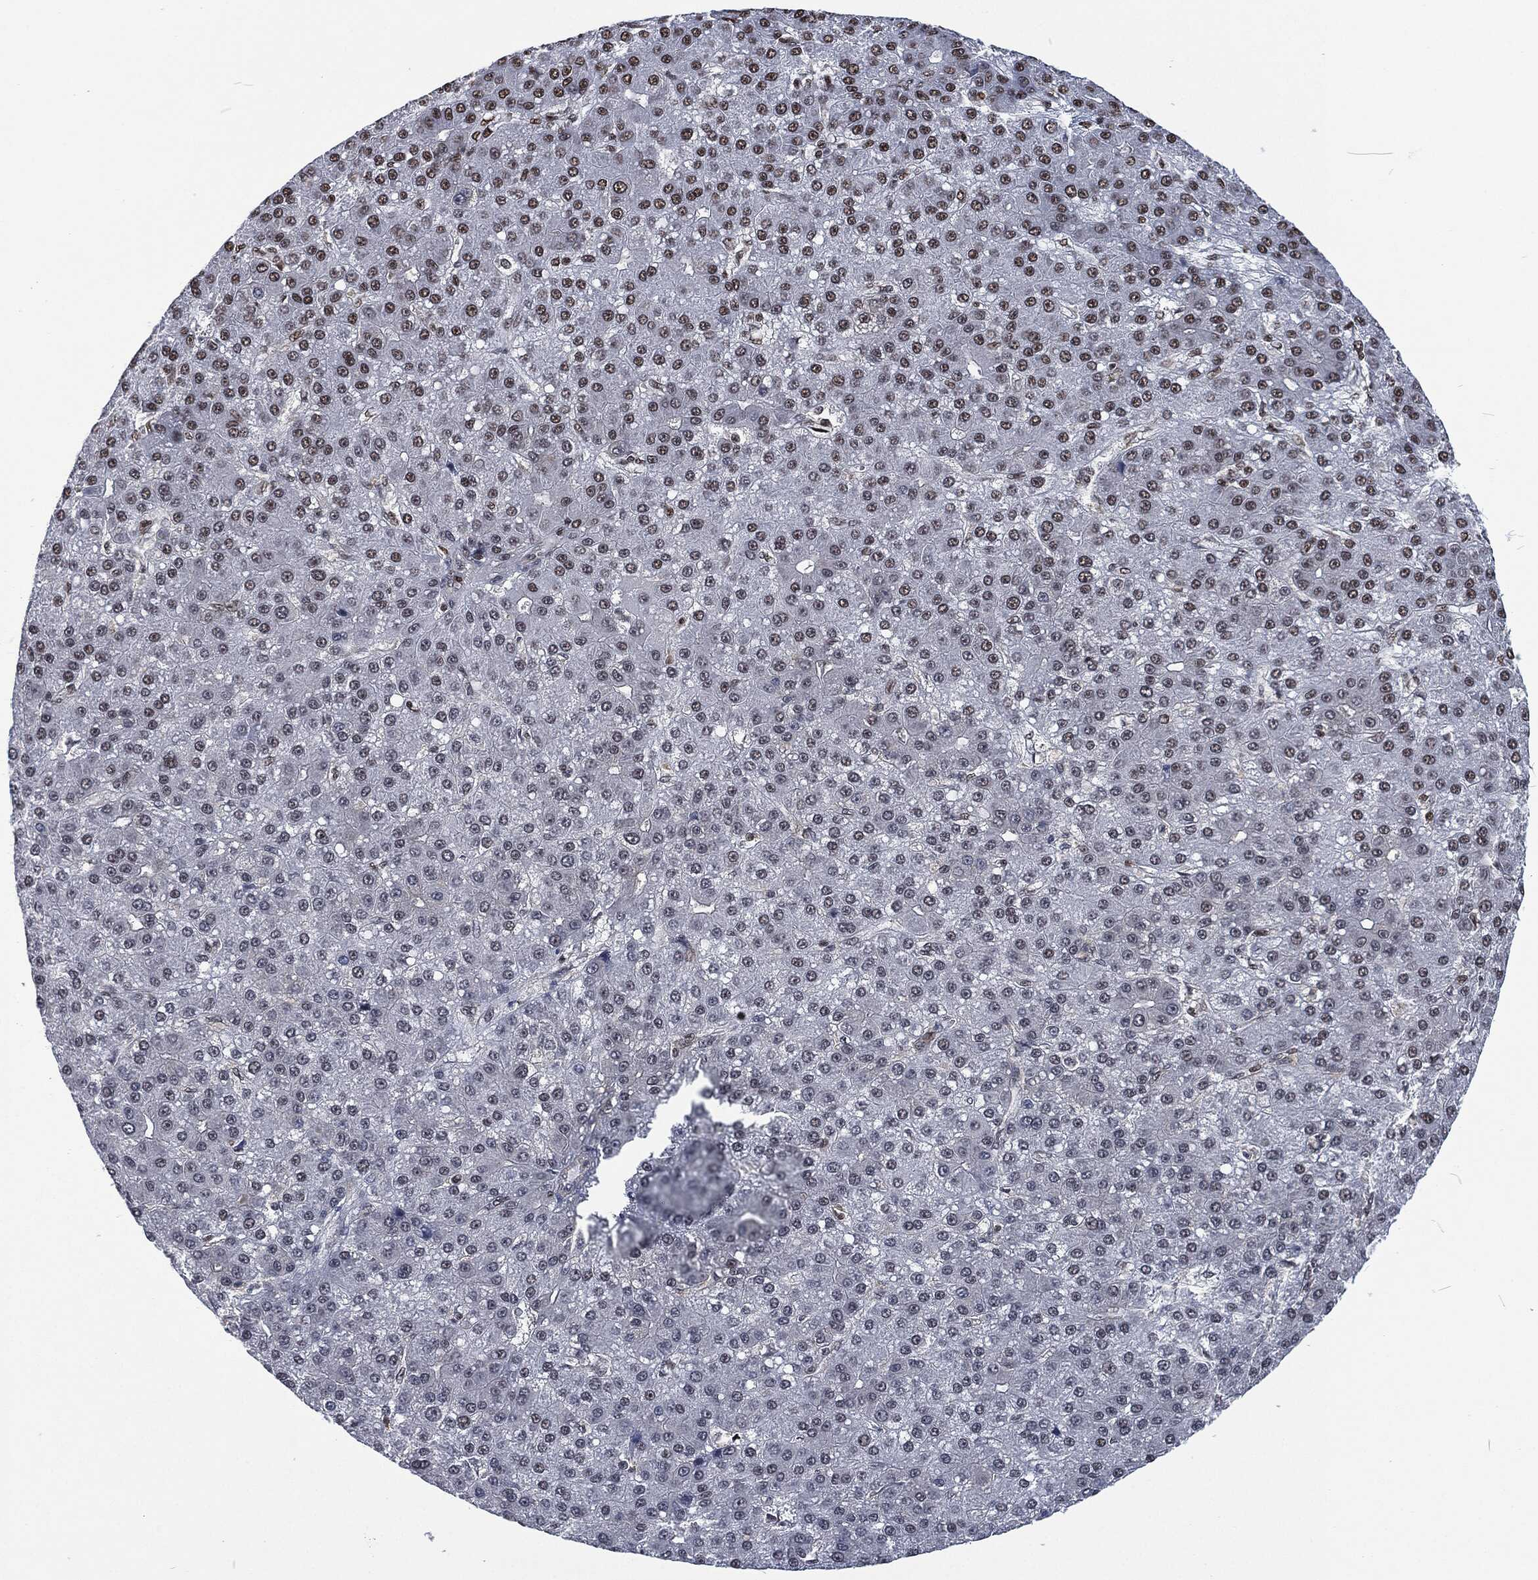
{"staining": {"intensity": "moderate", "quantity": "<25%", "location": "nuclear"}, "tissue": "liver cancer", "cell_type": "Tumor cells", "image_type": "cancer", "snomed": [{"axis": "morphology", "description": "Carcinoma, Hepatocellular, NOS"}, {"axis": "topography", "description": "Liver"}], "caption": "Liver cancer was stained to show a protein in brown. There is low levels of moderate nuclear expression in about <25% of tumor cells.", "gene": "DCPS", "patient": {"sex": "male", "age": 67}}